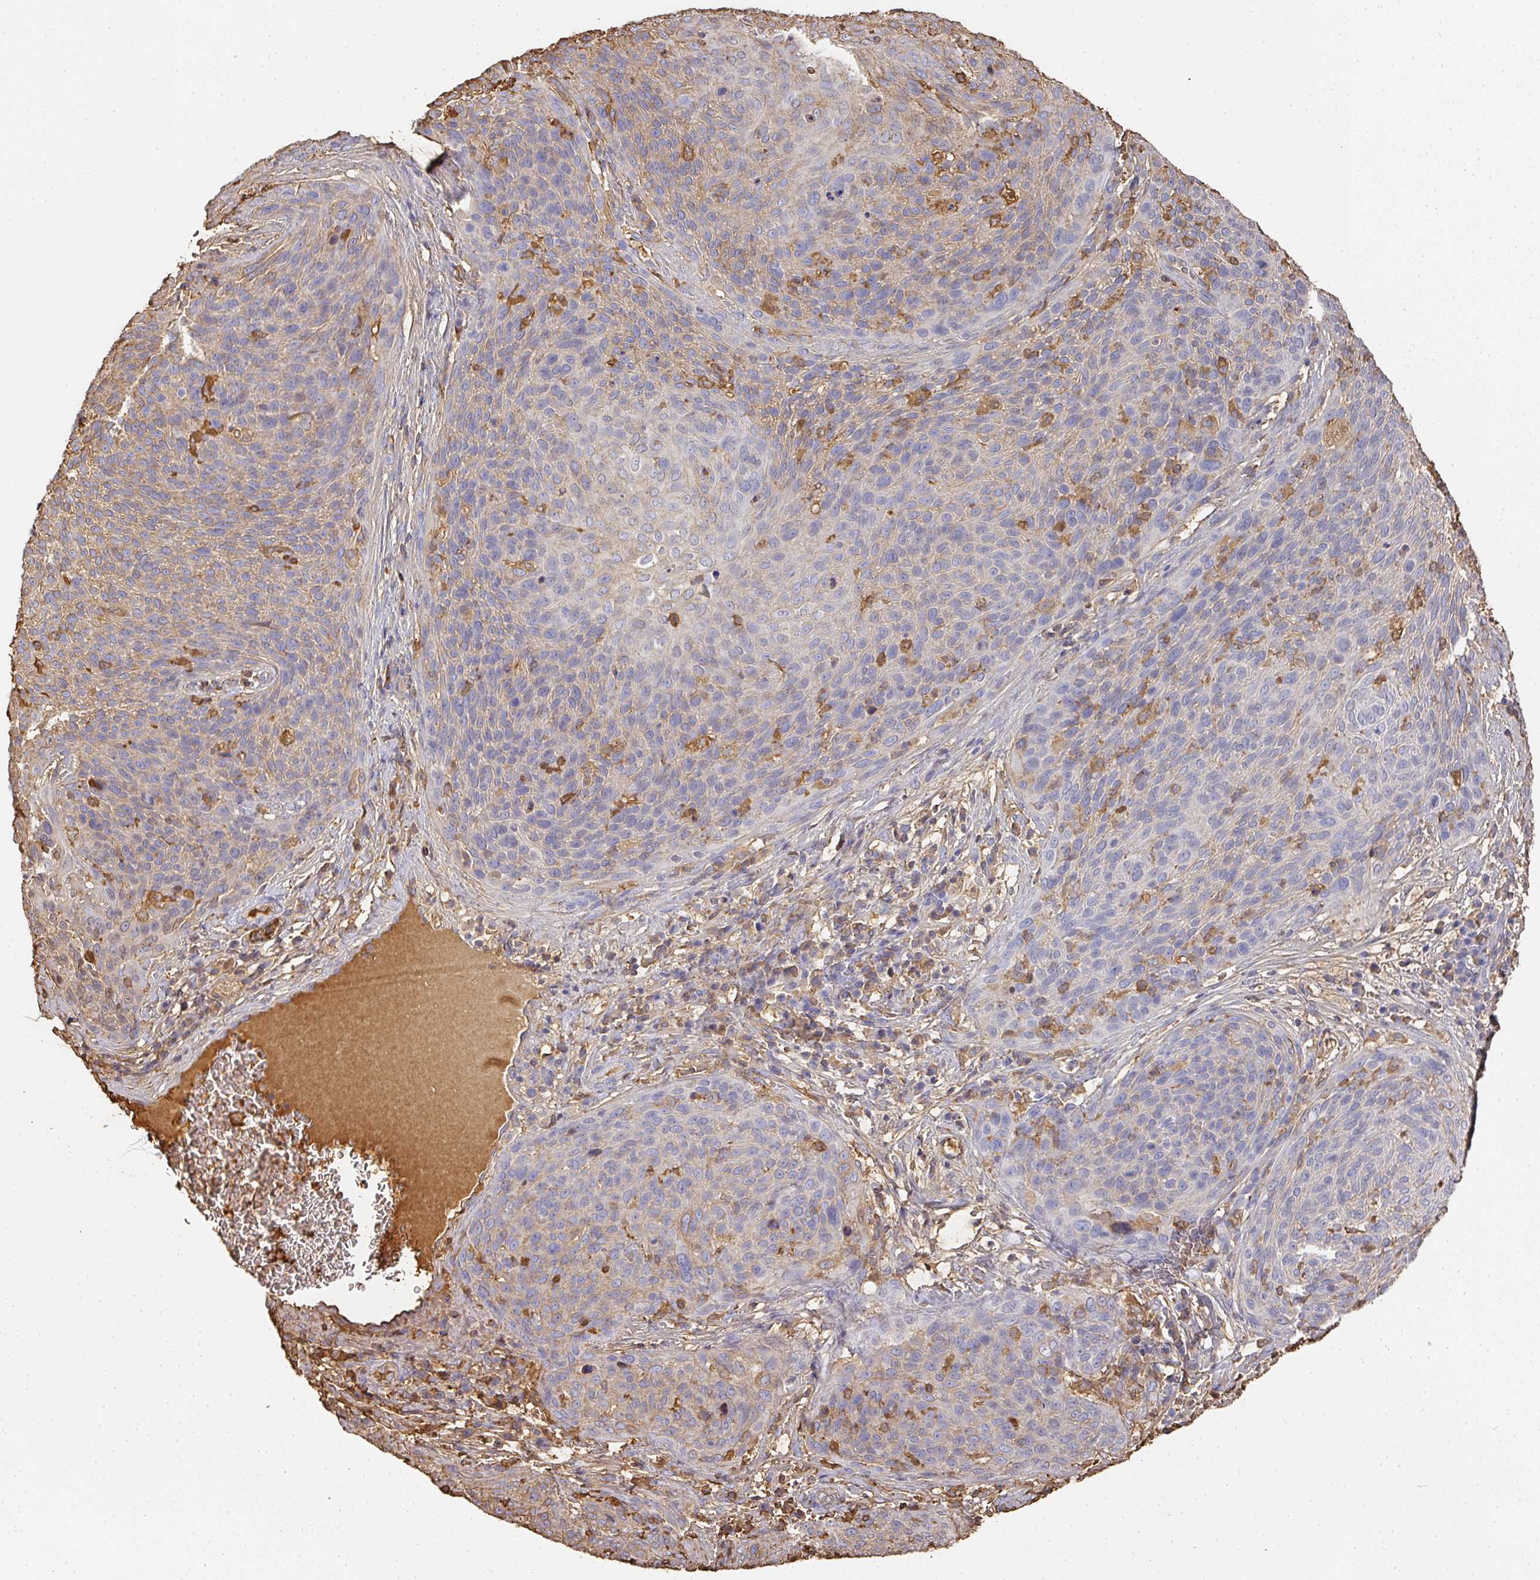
{"staining": {"intensity": "negative", "quantity": "none", "location": "none"}, "tissue": "cervical cancer", "cell_type": "Tumor cells", "image_type": "cancer", "snomed": [{"axis": "morphology", "description": "Squamous cell carcinoma, NOS"}, {"axis": "topography", "description": "Cervix"}], "caption": "Immunohistochemistry image of neoplastic tissue: cervical cancer stained with DAB shows no significant protein positivity in tumor cells. (DAB immunohistochemistry, high magnification).", "gene": "ALB", "patient": {"sex": "female", "age": 31}}